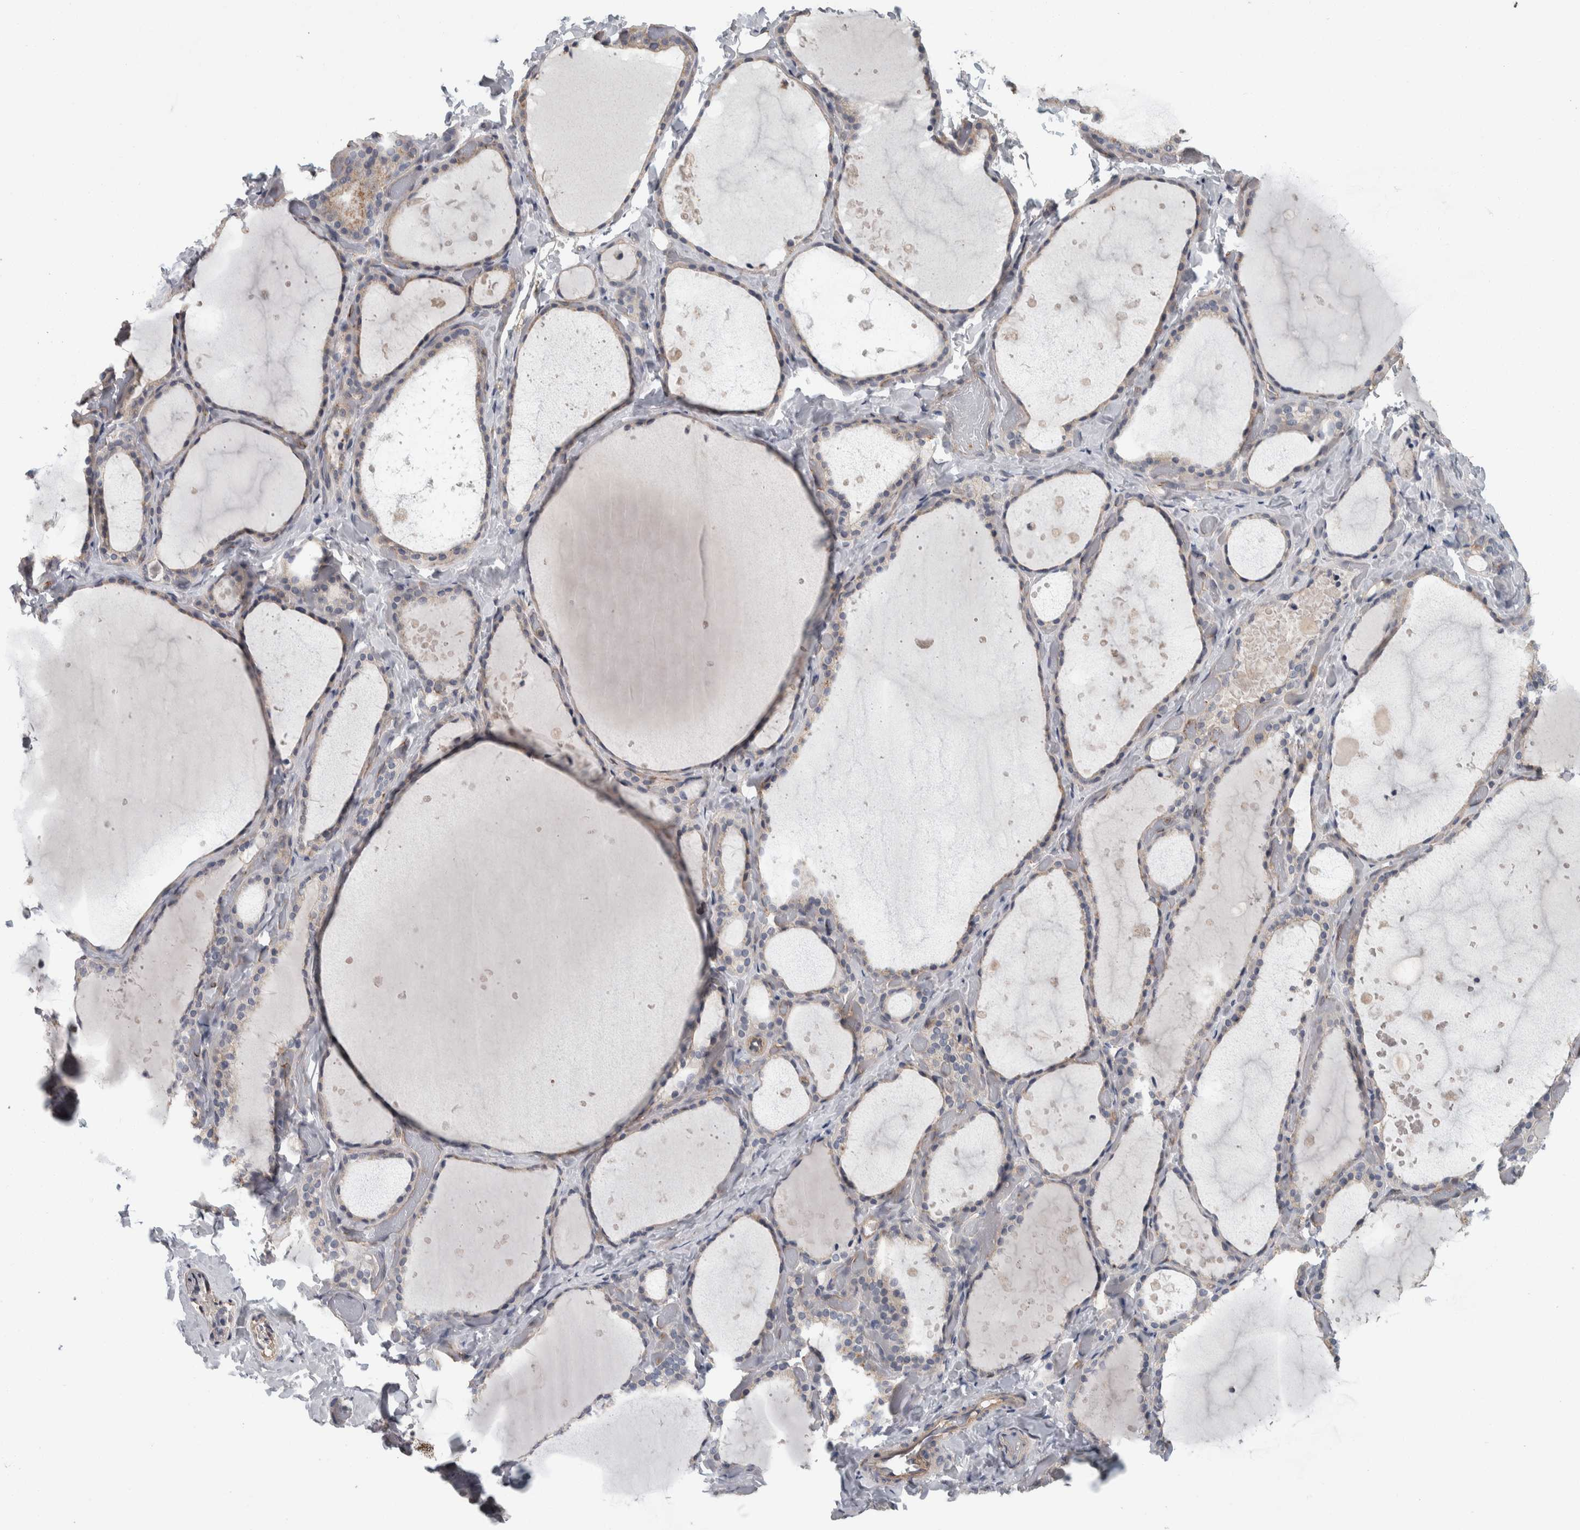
{"staining": {"intensity": "negative", "quantity": "none", "location": "none"}, "tissue": "thyroid gland", "cell_type": "Glandular cells", "image_type": "normal", "snomed": [{"axis": "morphology", "description": "Normal tissue, NOS"}, {"axis": "topography", "description": "Thyroid gland"}], "caption": "The histopathology image demonstrates no significant positivity in glandular cells of thyroid gland.", "gene": "KCNJ3", "patient": {"sex": "female", "age": 44}}